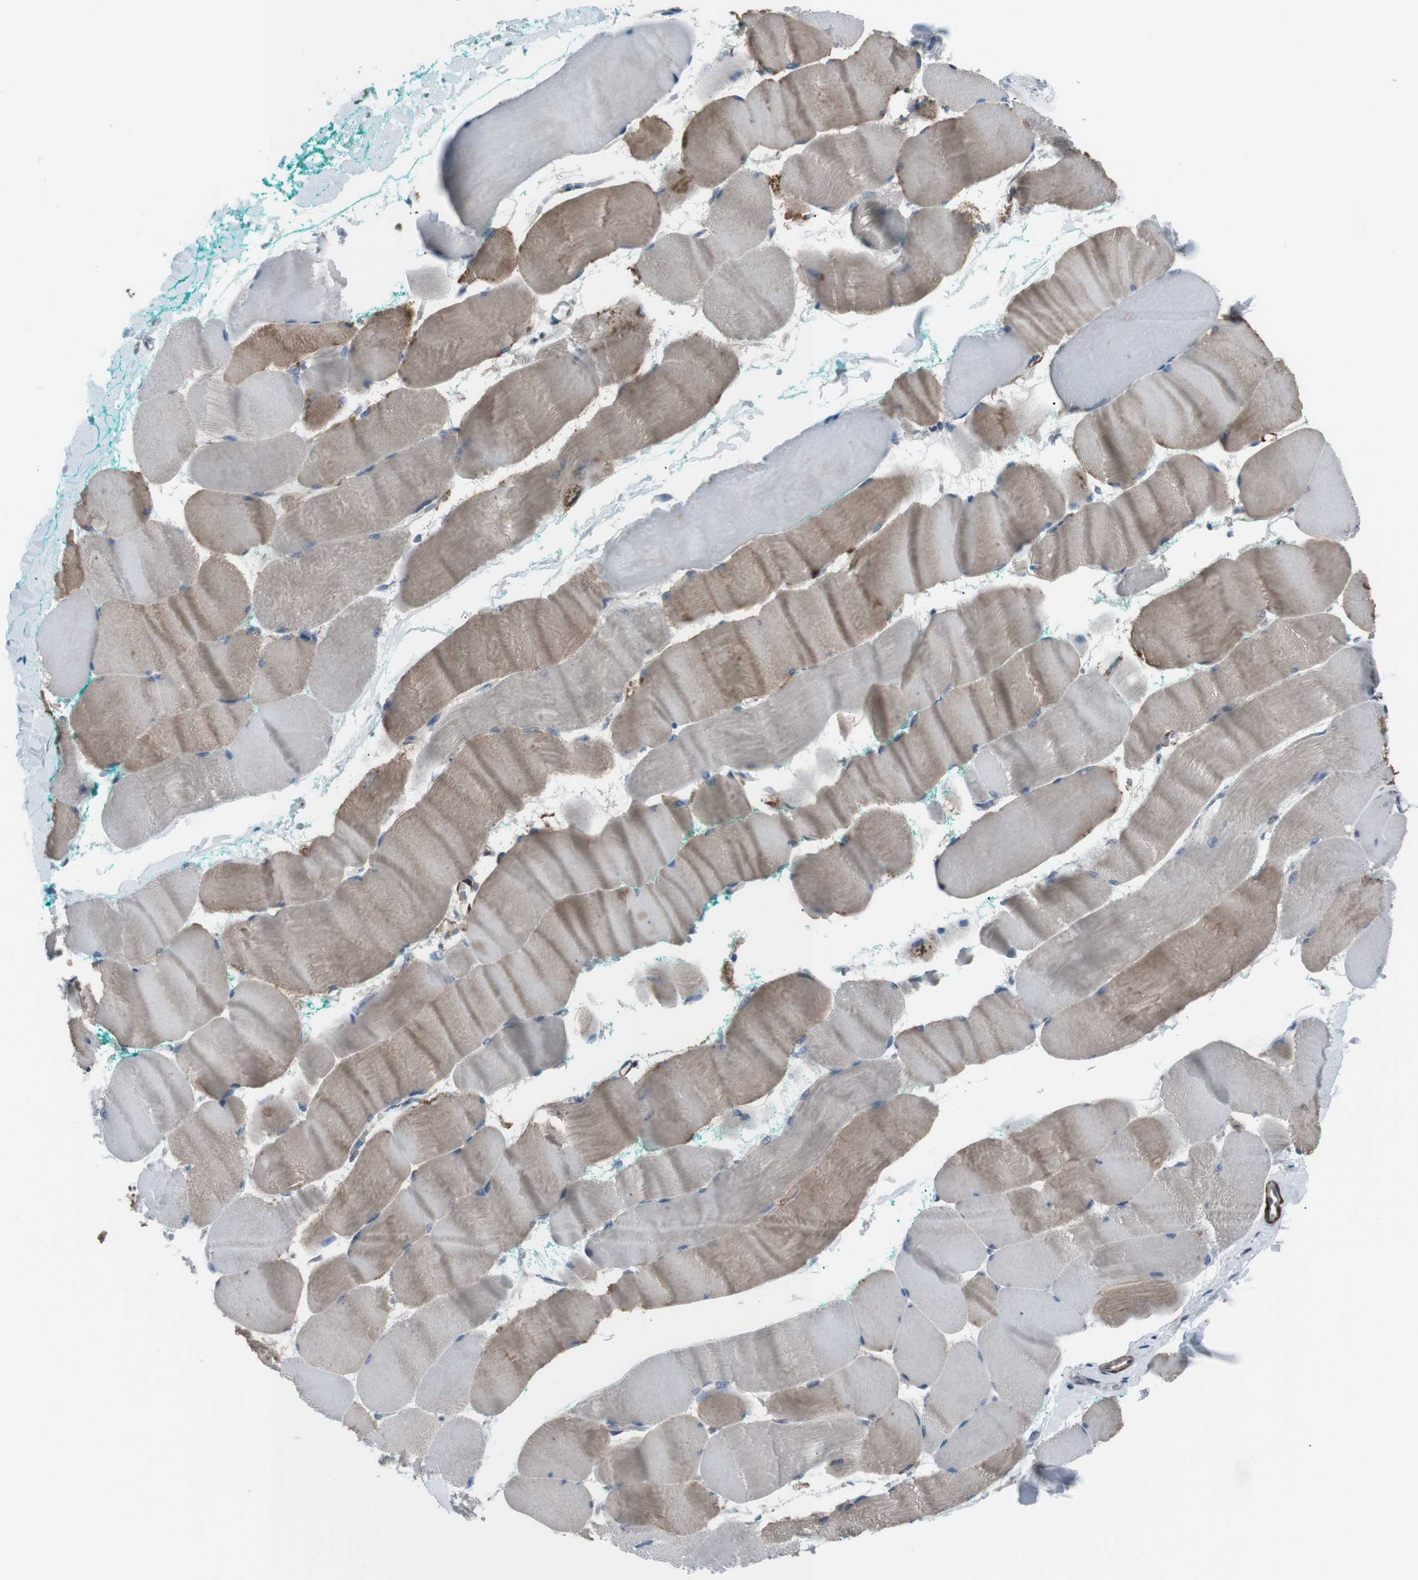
{"staining": {"intensity": "moderate", "quantity": "25%-75%", "location": "cytoplasmic/membranous"}, "tissue": "skeletal muscle", "cell_type": "Myocytes", "image_type": "normal", "snomed": [{"axis": "morphology", "description": "Normal tissue, NOS"}, {"axis": "morphology", "description": "Squamous cell carcinoma, NOS"}, {"axis": "topography", "description": "Skeletal muscle"}], "caption": "A high-resolution micrograph shows immunohistochemistry staining of unremarkable skeletal muscle, which exhibits moderate cytoplasmic/membranous expression in about 25%-75% of myocytes.", "gene": "PDLIM5", "patient": {"sex": "male", "age": 51}}